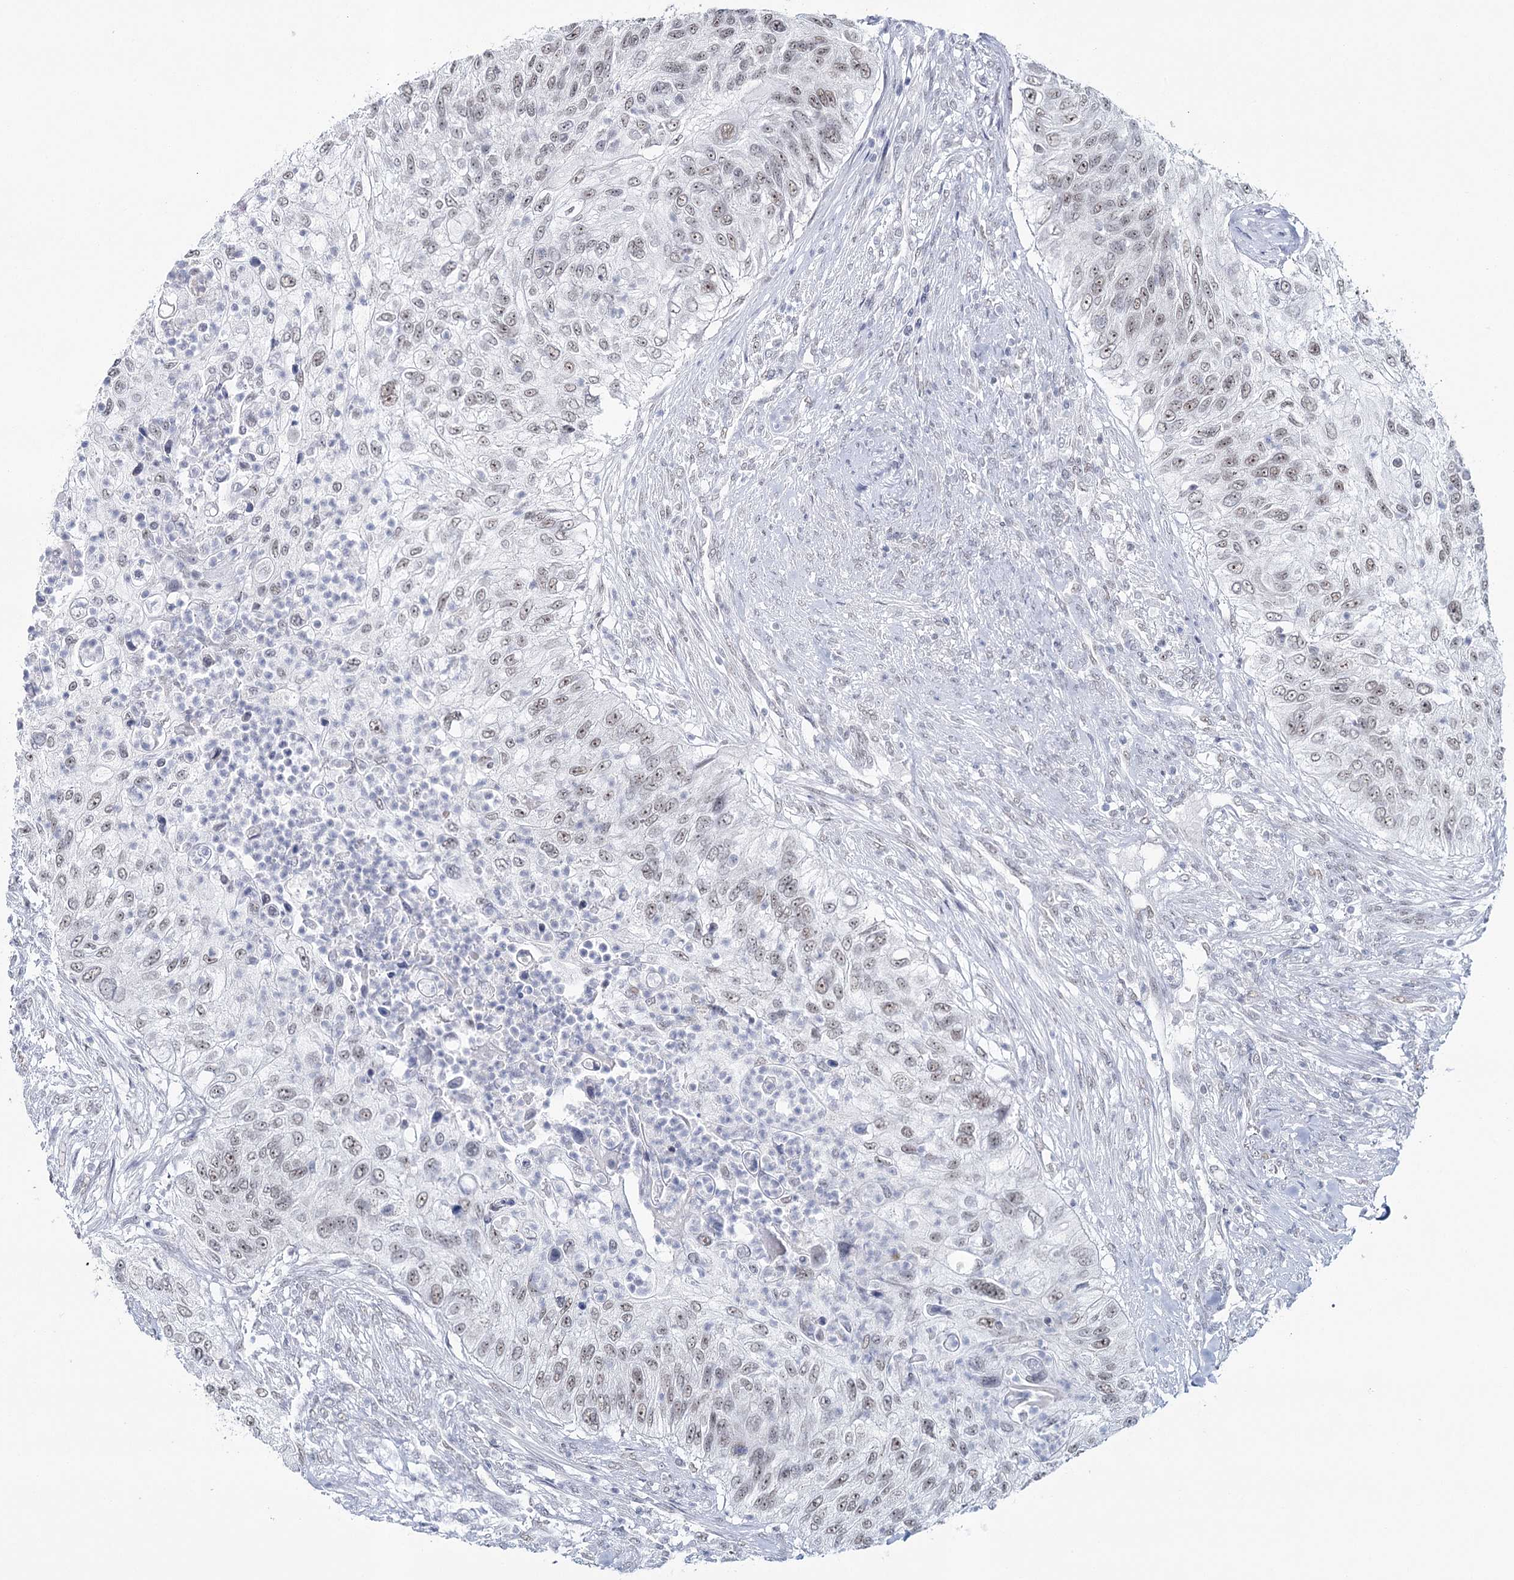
{"staining": {"intensity": "weak", "quantity": ">75%", "location": "nuclear"}, "tissue": "urothelial cancer", "cell_type": "Tumor cells", "image_type": "cancer", "snomed": [{"axis": "morphology", "description": "Urothelial carcinoma, High grade"}, {"axis": "topography", "description": "Urinary bladder"}], "caption": "The immunohistochemical stain labels weak nuclear staining in tumor cells of urothelial cancer tissue.", "gene": "ZC3H8", "patient": {"sex": "female", "age": 60}}